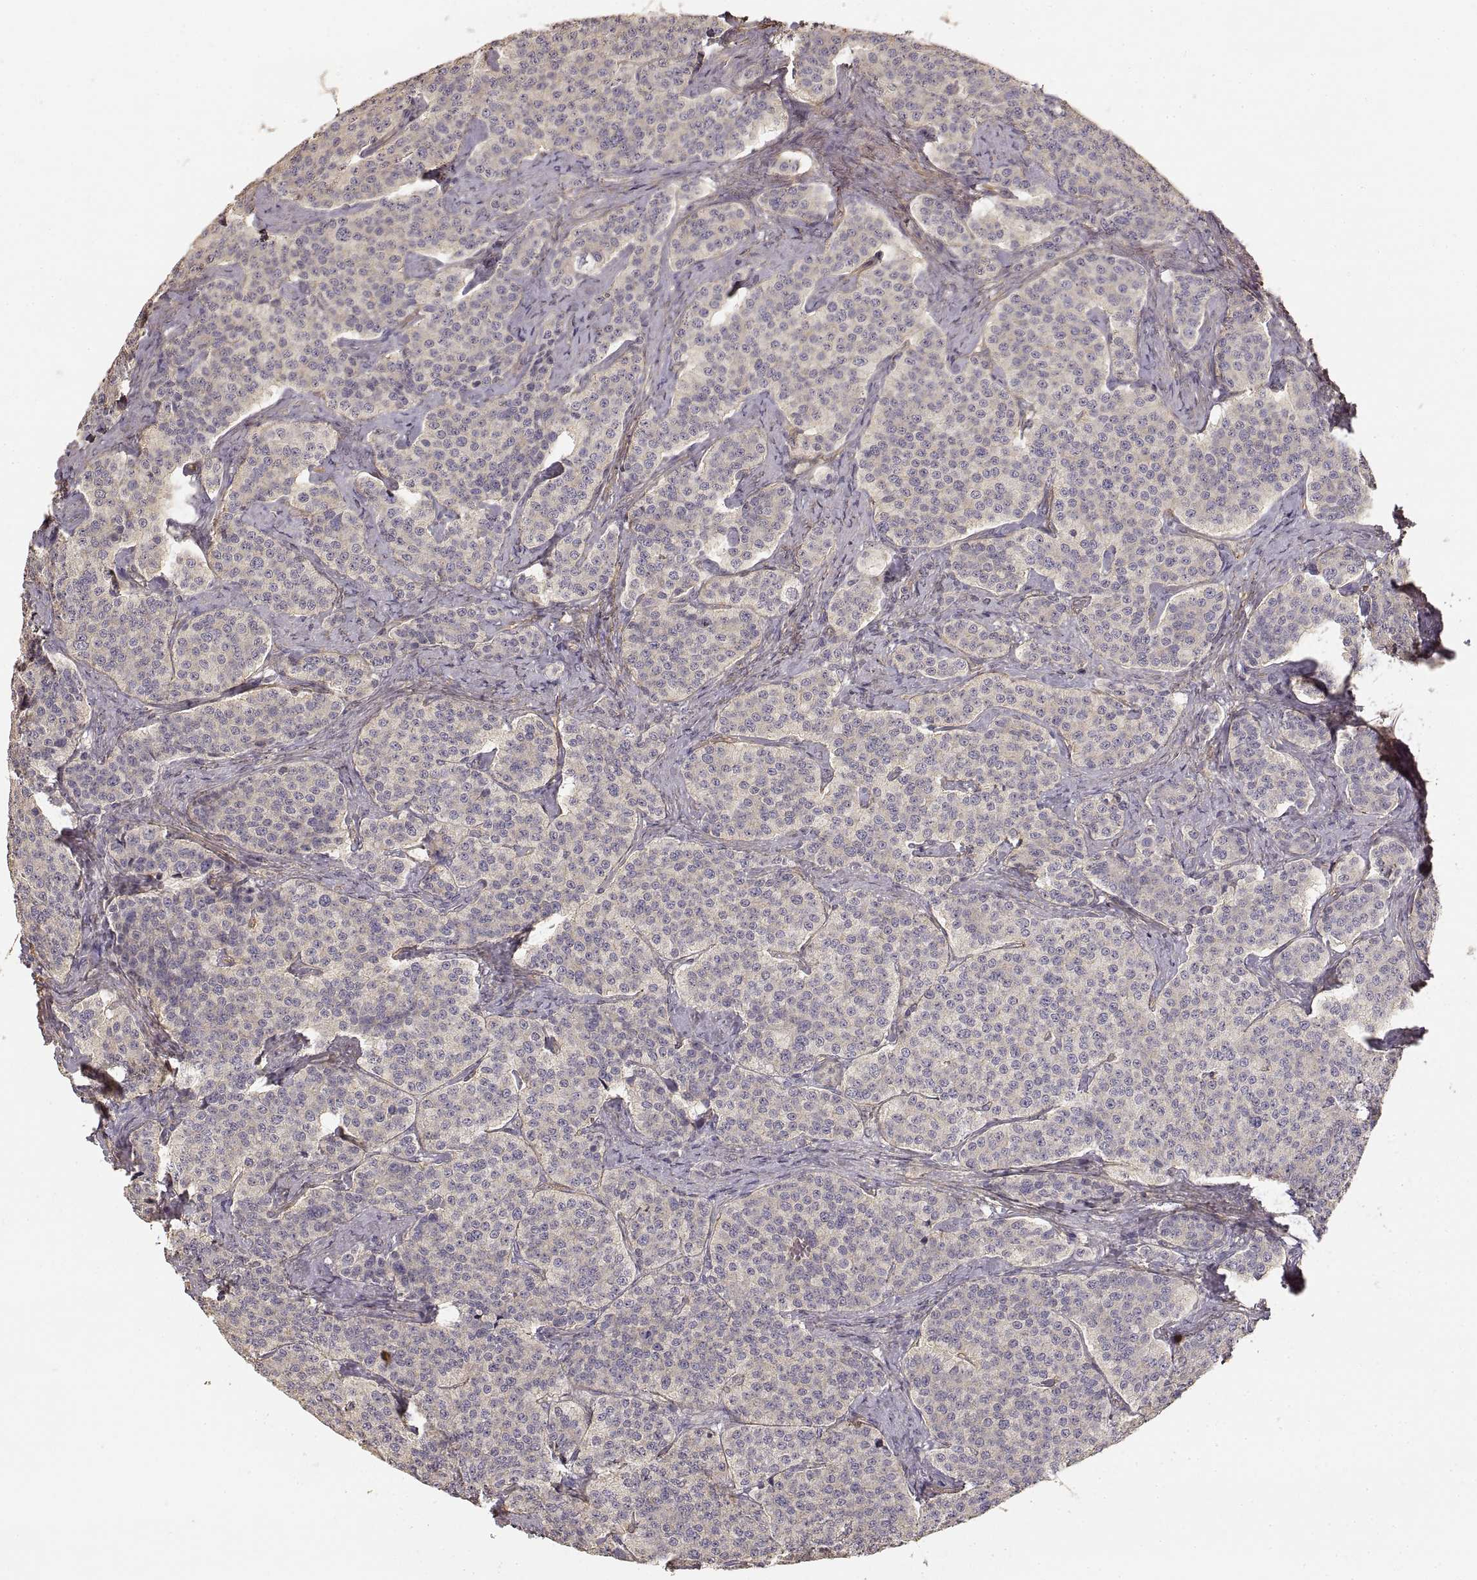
{"staining": {"intensity": "negative", "quantity": "none", "location": "none"}, "tissue": "carcinoid", "cell_type": "Tumor cells", "image_type": "cancer", "snomed": [{"axis": "morphology", "description": "Carcinoid, malignant, NOS"}, {"axis": "topography", "description": "Small intestine"}], "caption": "Immunohistochemistry photomicrograph of carcinoid stained for a protein (brown), which demonstrates no expression in tumor cells.", "gene": "LAMA4", "patient": {"sex": "female", "age": 58}}